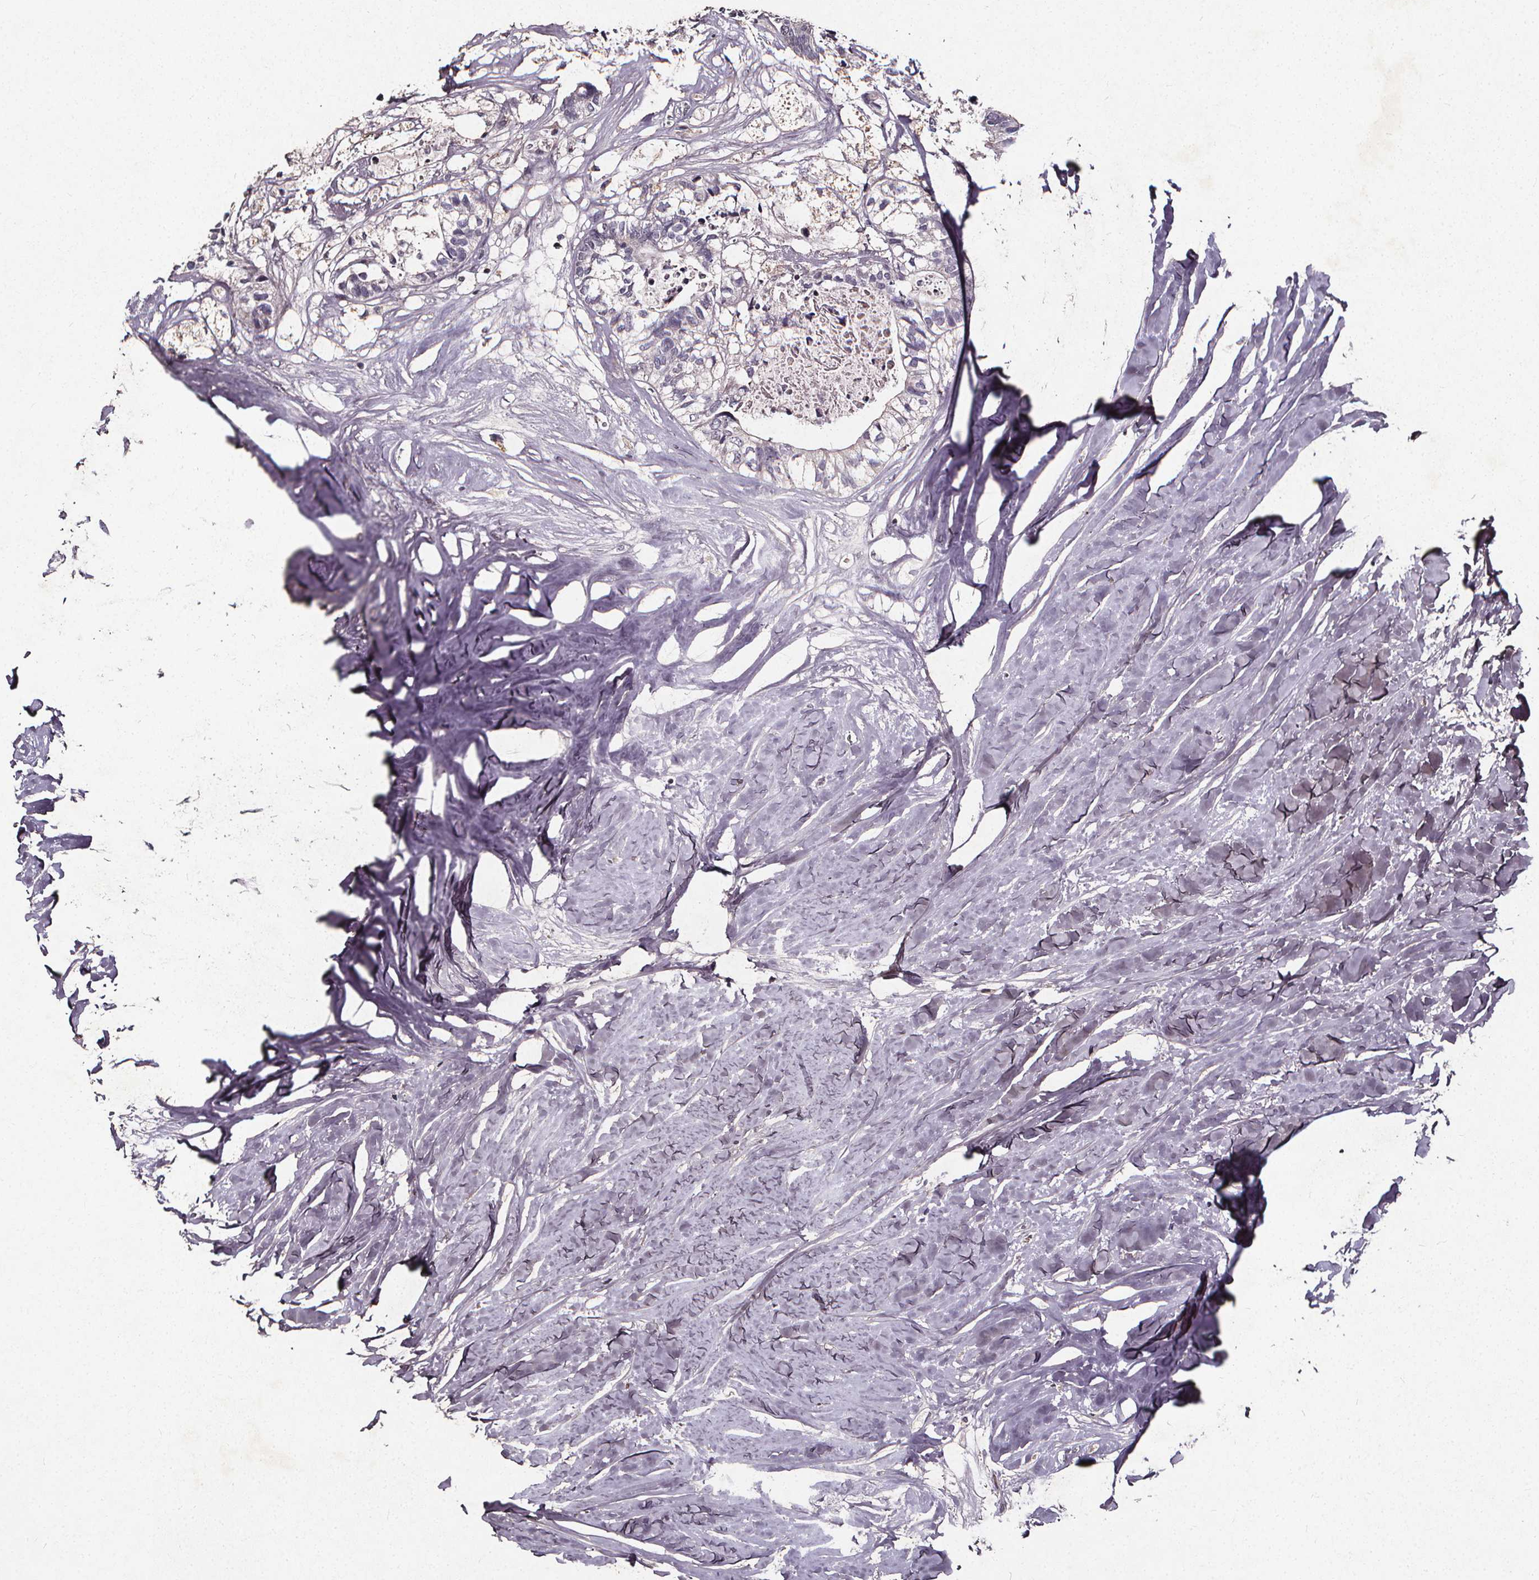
{"staining": {"intensity": "negative", "quantity": "none", "location": "none"}, "tissue": "colorectal cancer", "cell_type": "Tumor cells", "image_type": "cancer", "snomed": [{"axis": "morphology", "description": "Adenocarcinoma, NOS"}, {"axis": "topography", "description": "Colon"}, {"axis": "topography", "description": "Rectum"}], "caption": "The image exhibits no staining of tumor cells in colorectal adenocarcinoma.", "gene": "SPAG8", "patient": {"sex": "male", "age": 57}}